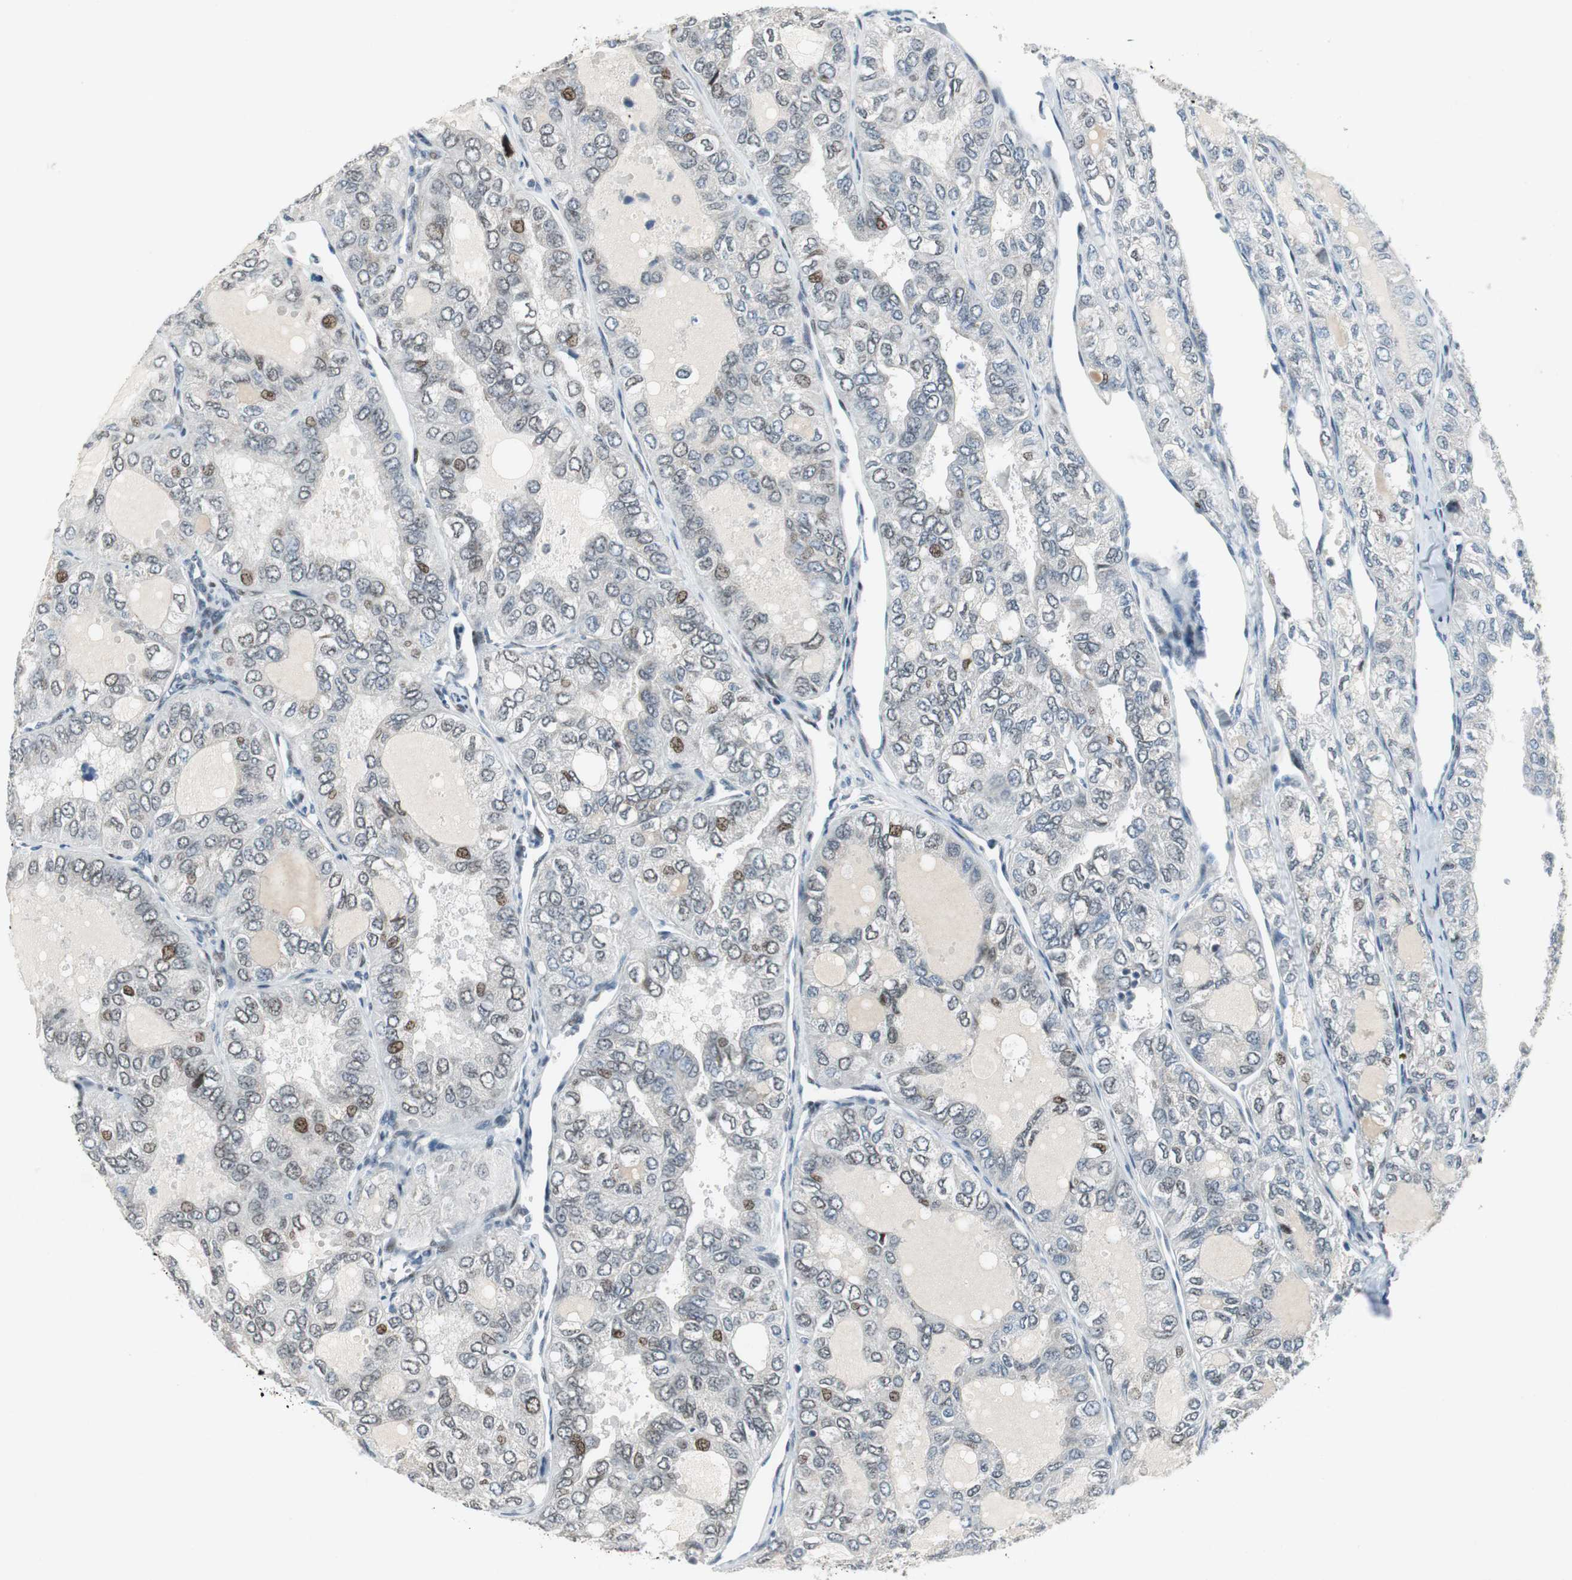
{"staining": {"intensity": "strong", "quantity": "<25%", "location": "nuclear"}, "tissue": "thyroid cancer", "cell_type": "Tumor cells", "image_type": "cancer", "snomed": [{"axis": "morphology", "description": "Follicular adenoma carcinoma, NOS"}, {"axis": "topography", "description": "Thyroid gland"}], "caption": "Thyroid cancer (follicular adenoma carcinoma) stained with IHC reveals strong nuclear positivity in approximately <25% of tumor cells.", "gene": "AJUBA", "patient": {"sex": "male", "age": 75}}